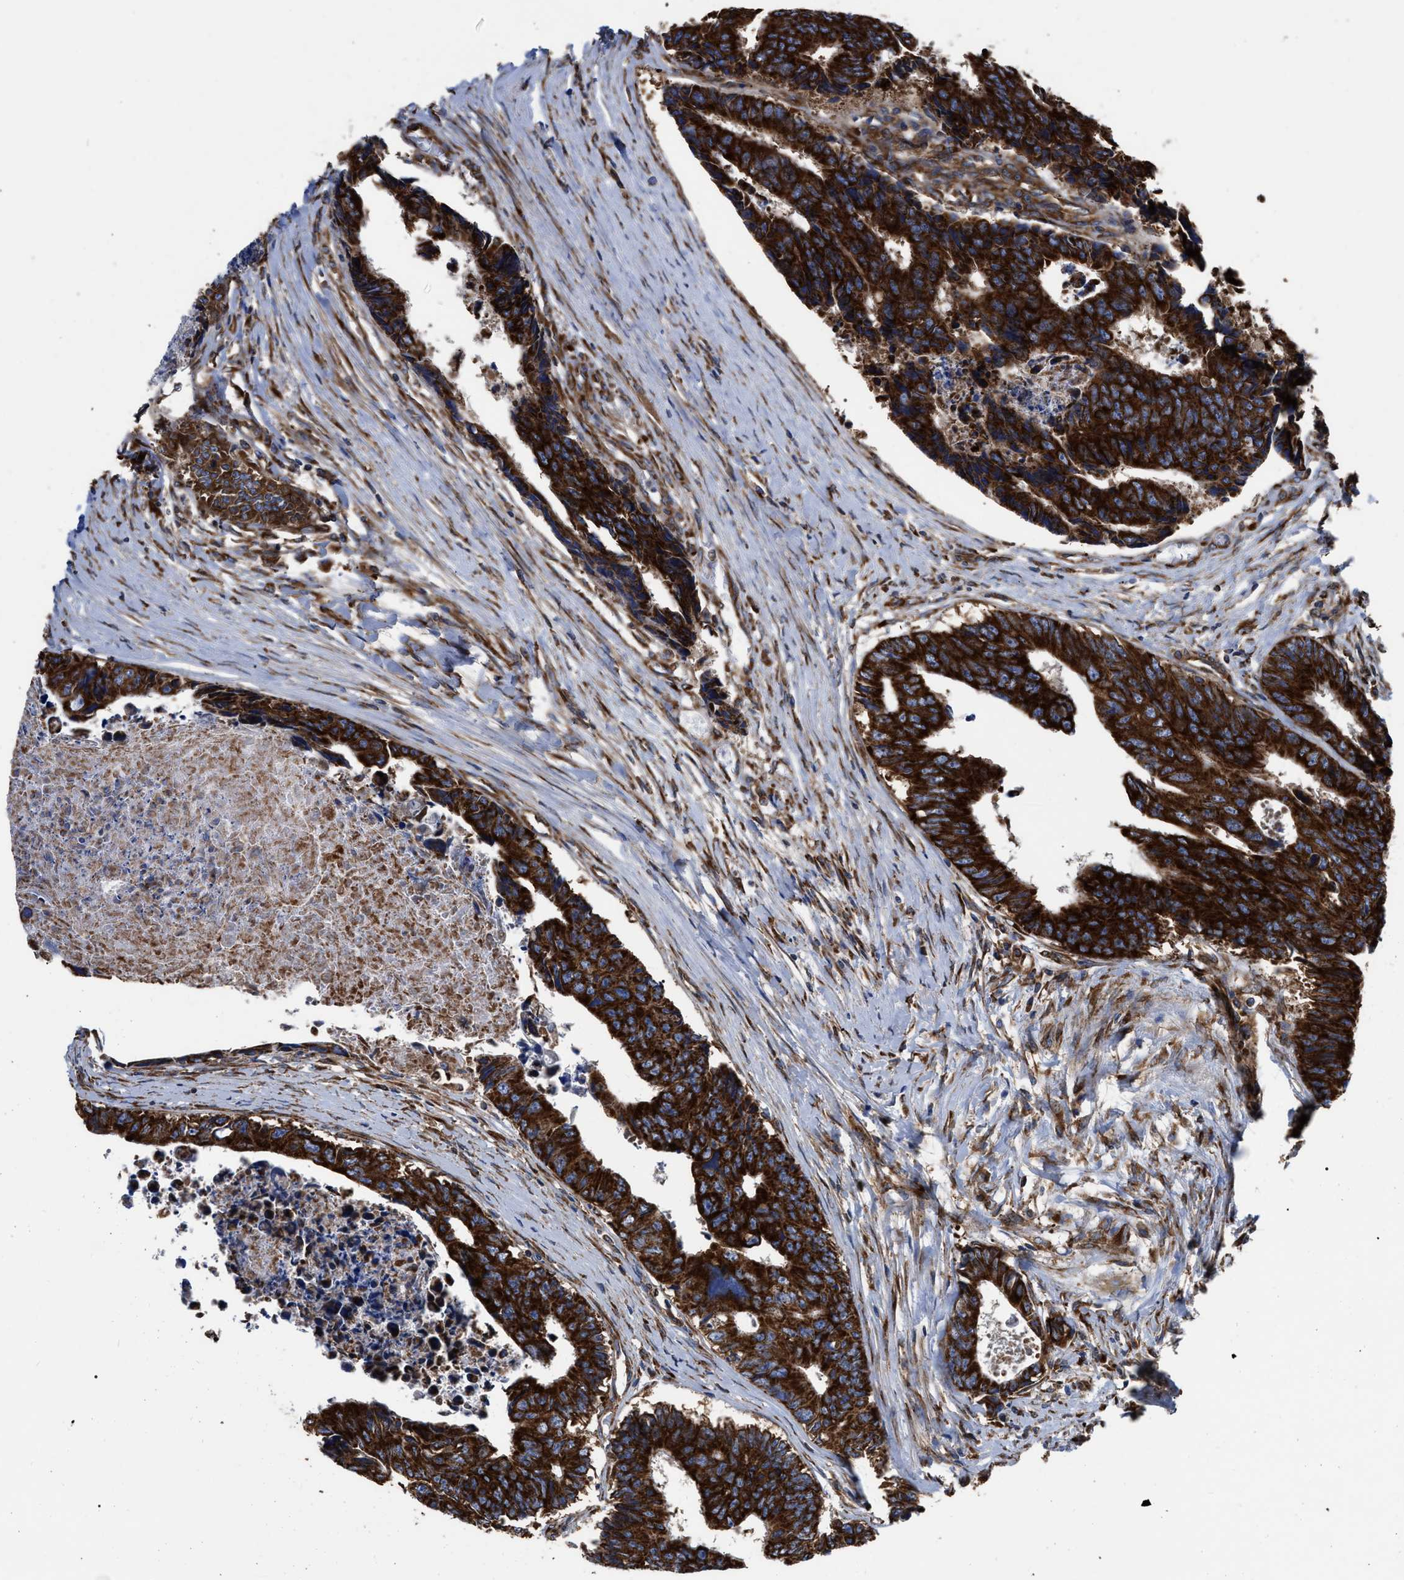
{"staining": {"intensity": "strong", "quantity": ">75%", "location": "cytoplasmic/membranous"}, "tissue": "colorectal cancer", "cell_type": "Tumor cells", "image_type": "cancer", "snomed": [{"axis": "morphology", "description": "Adenocarcinoma, NOS"}, {"axis": "topography", "description": "Rectum"}], "caption": "Immunohistochemistry (IHC) of human adenocarcinoma (colorectal) displays high levels of strong cytoplasmic/membranous expression in about >75% of tumor cells. (Brightfield microscopy of DAB IHC at high magnification).", "gene": "FAM120A", "patient": {"sex": "male", "age": 84}}